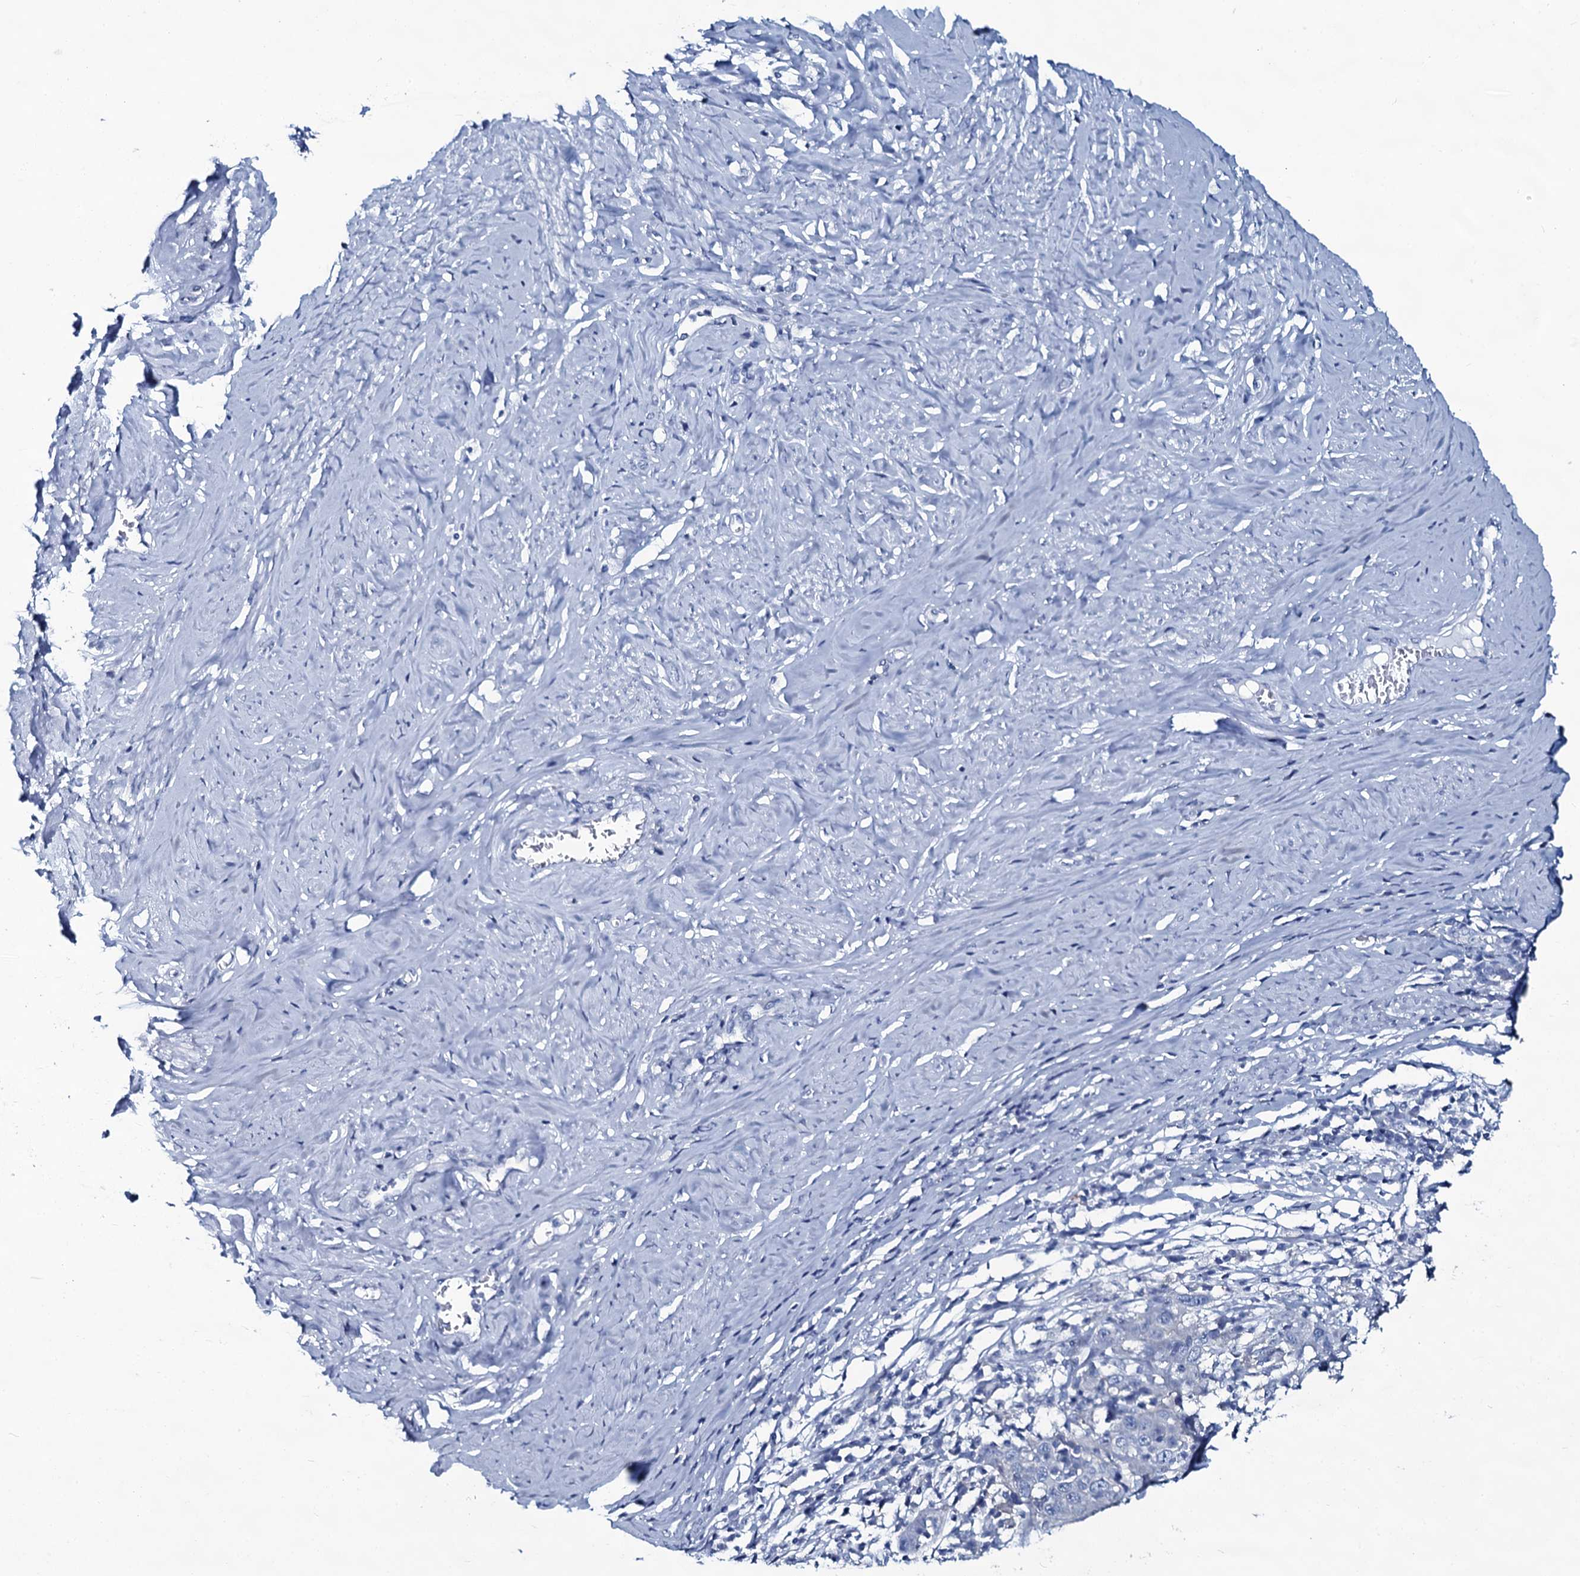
{"staining": {"intensity": "negative", "quantity": "none", "location": "none"}, "tissue": "cervical cancer", "cell_type": "Tumor cells", "image_type": "cancer", "snomed": [{"axis": "morphology", "description": "Squamous cell carcinoma, NOS"}, {"axis": "topography", "description": "Cervix"}], "caption": "DAB immunohistochemical staining of cervical cancer exhibits no significant staining in tumor cells.", "gene": "SLC4A7", "patient": {"sex": "female", "age": 46}}